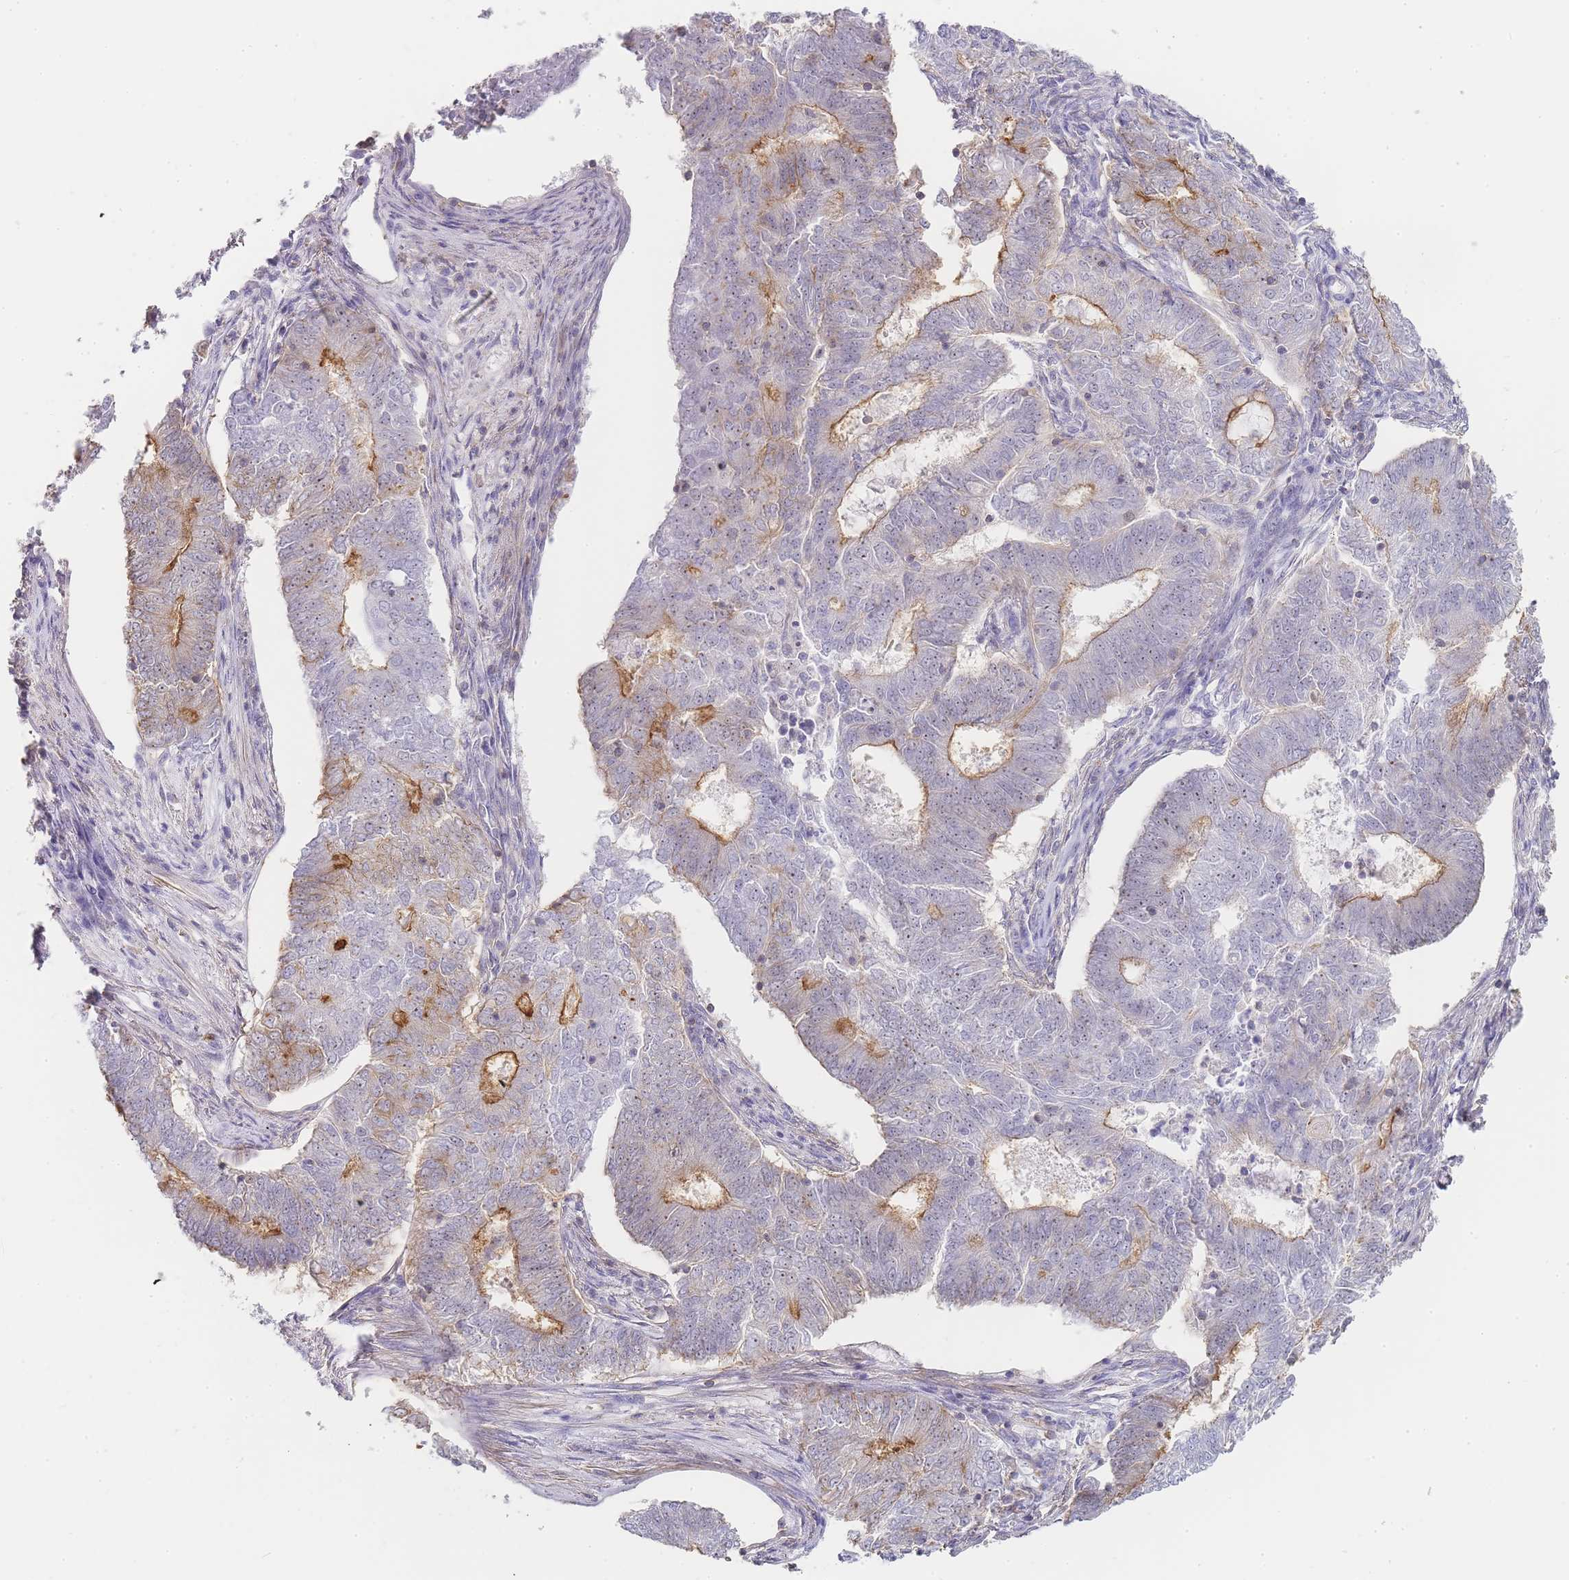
{"staining": {"intensity": "moderate", "quantity": "<25%", "location": "cytoplasmic/membranous"}, "tissue": "endometrial cancer", "cell_type": "Tumor cells", "image_type": "cancer", "snomed": [{"axis": "morphology", "description": "Adenocarcinoma, NOS"}, {"axis": "topography", "description": "Endometrium"}], "caption": "Endometrial cancer stained for a protein (brown) displays moderate cytoplasmic/membranous positive expression in about <25% of tumor cells.", "gene": "NOP14", "patient": {"sex": "female", "age": 62}}